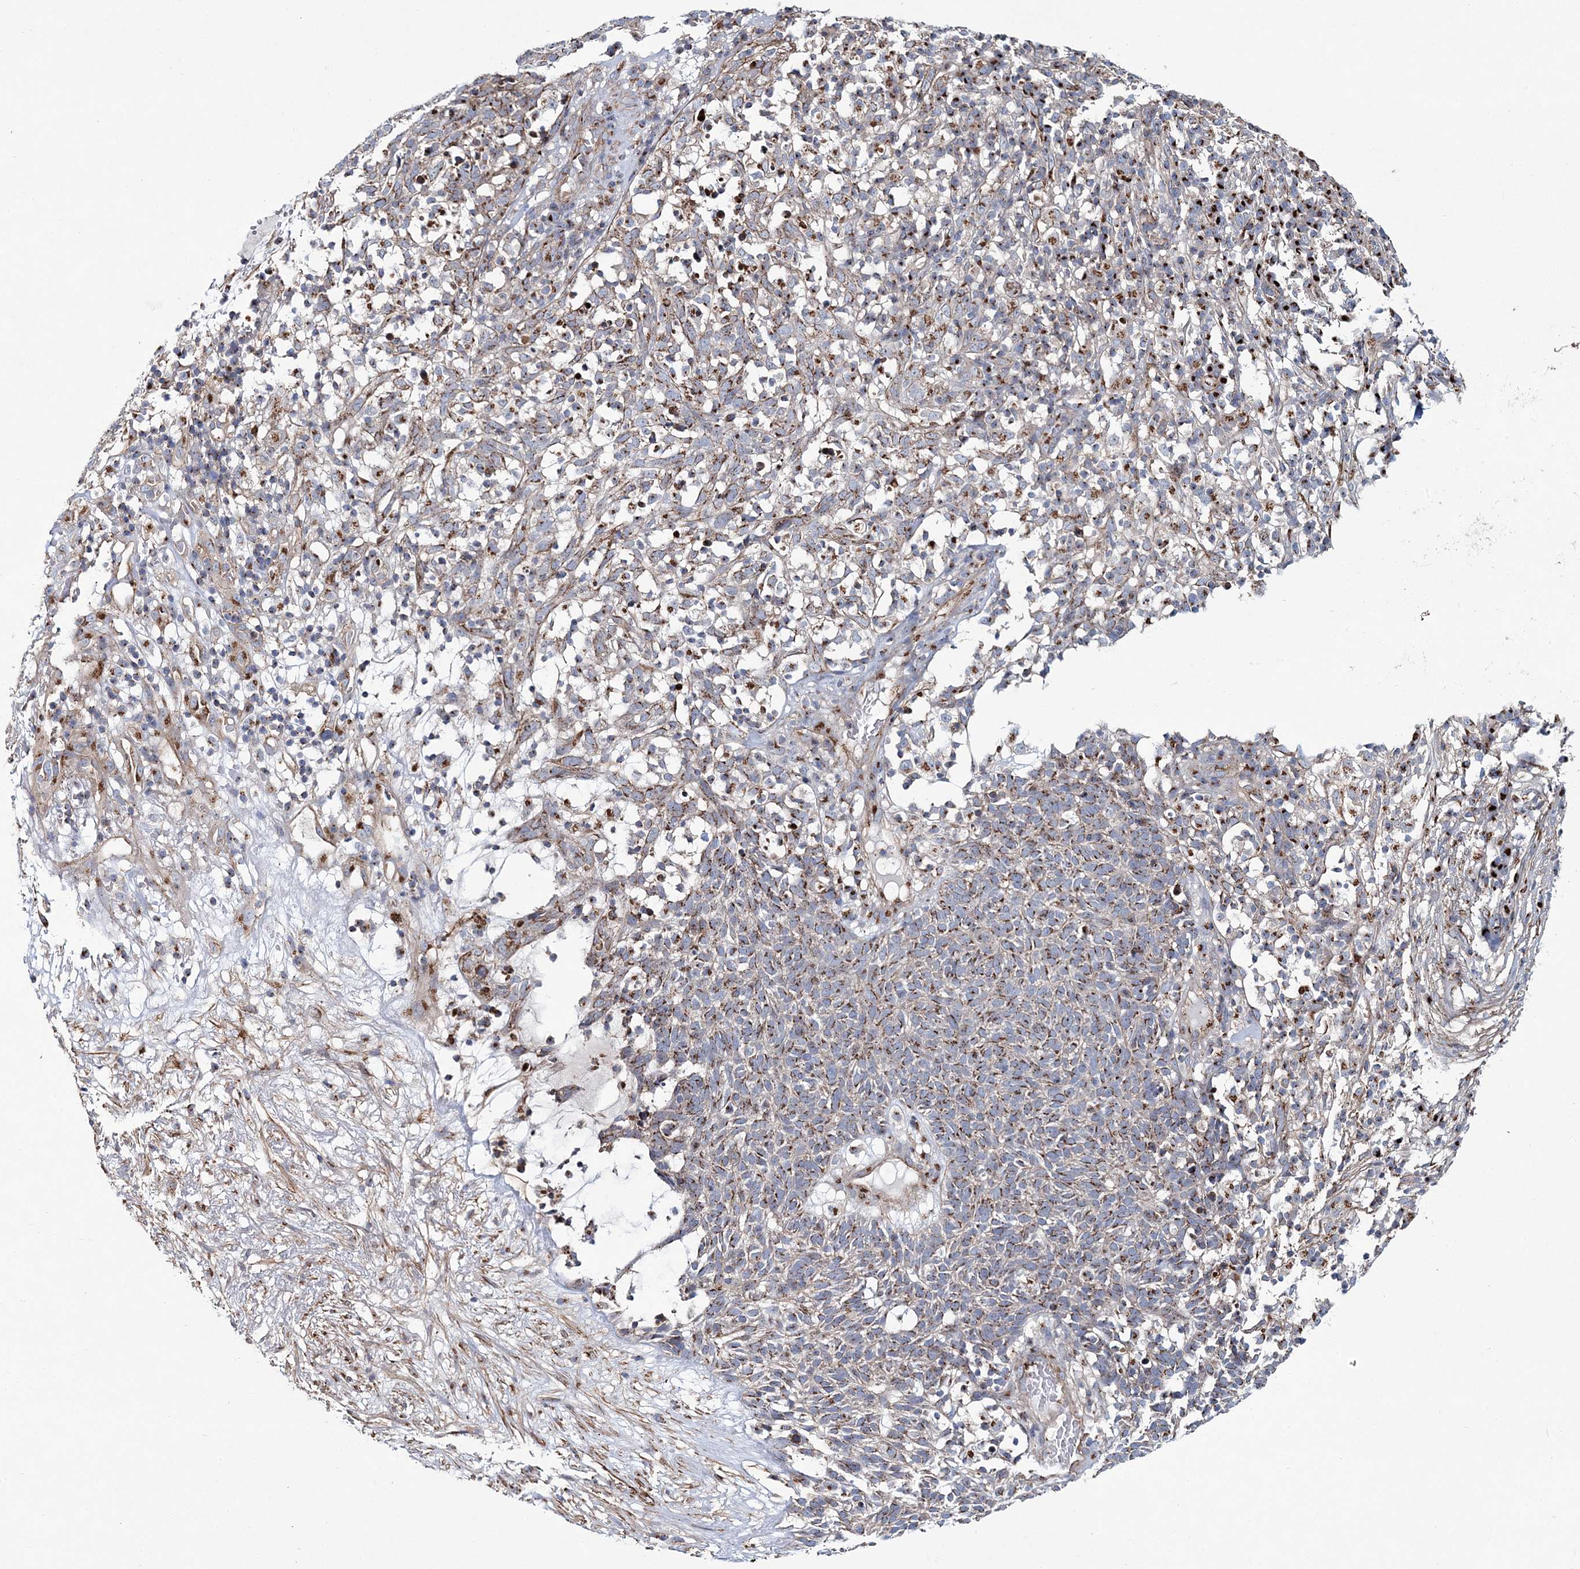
{"staining": {"intensity": "moderate", "quantity": ">75%", "location": "cytoplasmic/membranous"}, "tissue": "skin cancer", "cell_type": "Tumor cells", "image_type": "cancer", "snomed": [{"axis": "morphology", "description": "Squamous cell carcinoma, NOS"}, {"axis": "topography", "description": "Skin"}], "caption": "Approximately >75% of tumor cells in skin cancer (squamous cell carcinoma) demonstrate moderate cytoplasmic/membranous protein staining as visualized by brown immunohistochemical staining.", "gene": "MAN1A2", "patient": {"sex": "female", "age": 90}}